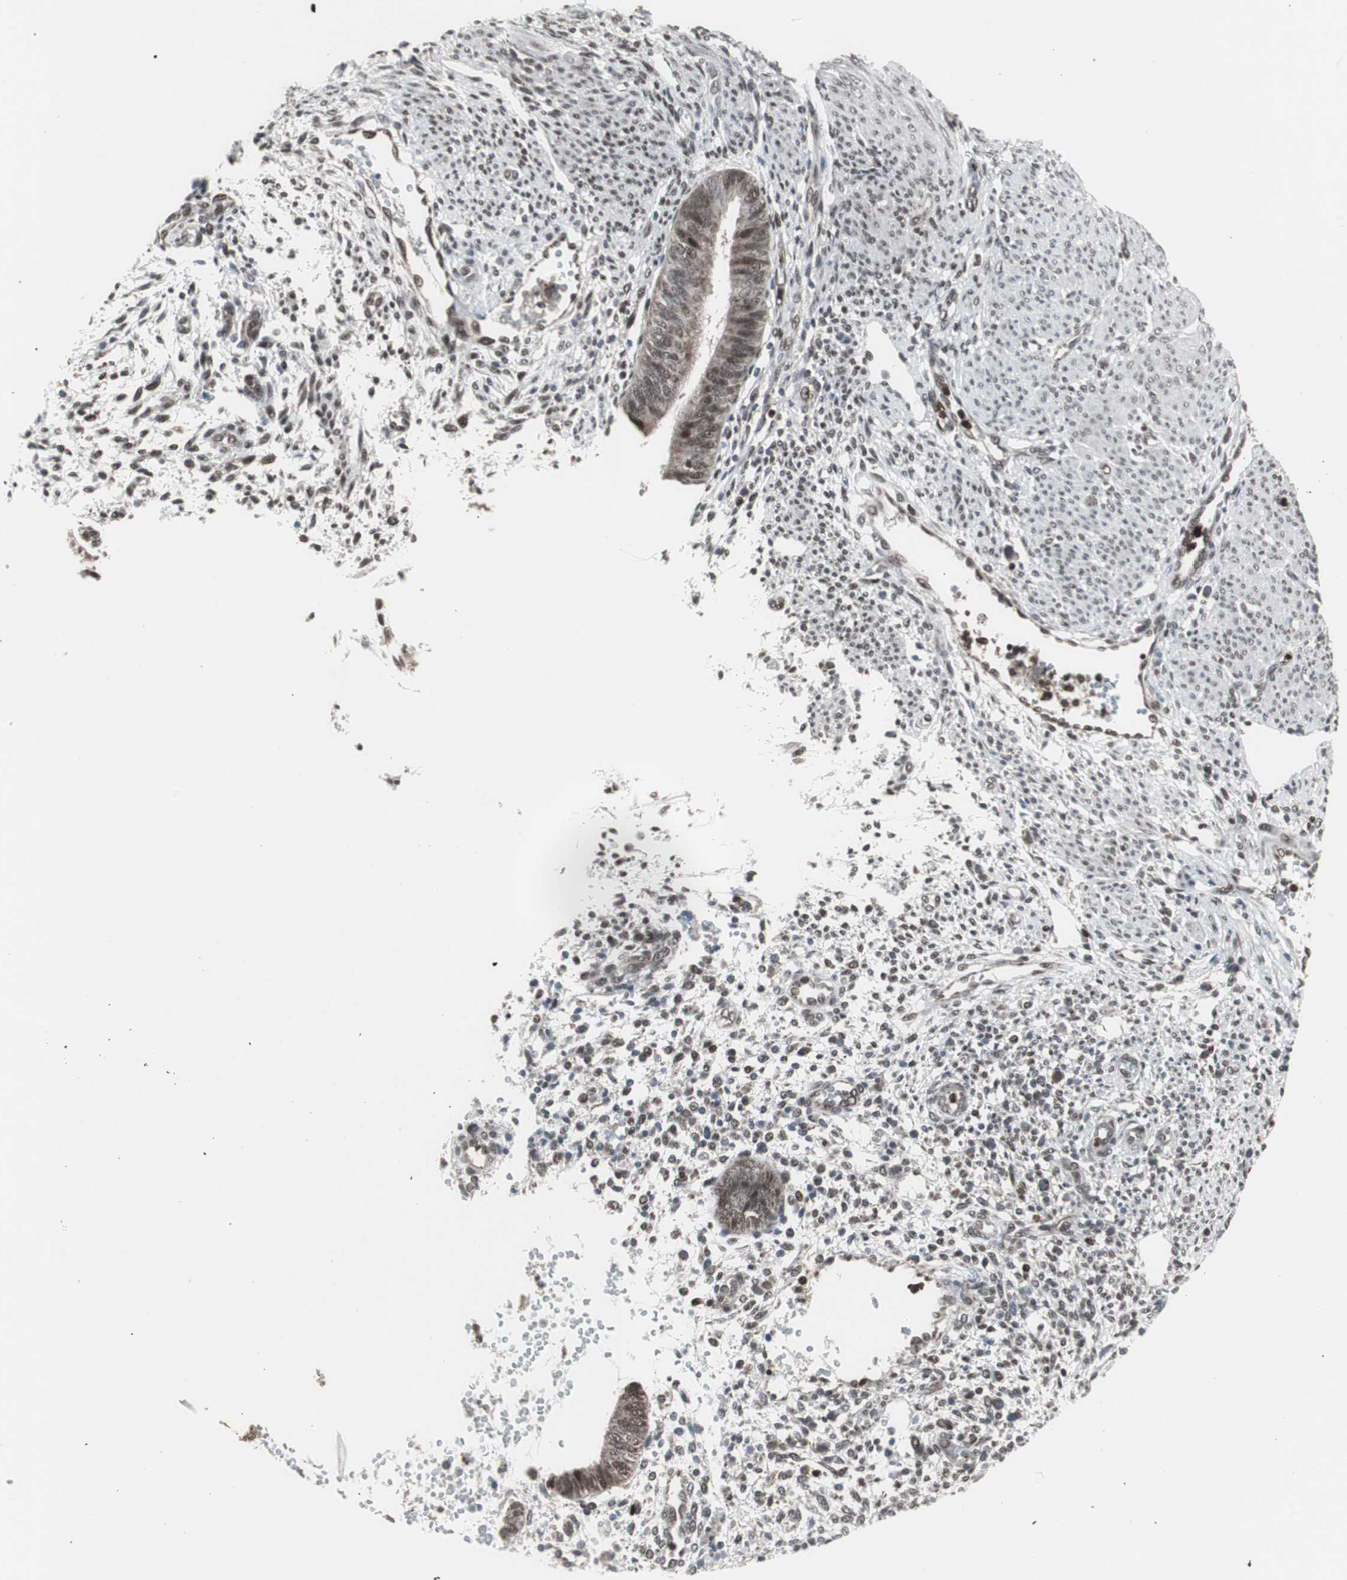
{"staining": {"intensity": "weak", "quantity": ">75%", "location": "nuclear"}, "tissue": "endometrium", "cell_type": "Cells in endometrial stroma", "image_type": "normal", "snomed": [{"axis": "morphology", "description": "Normal tissue, NOS"}, {"axis": "topography", "description": "Endometrium"}], "caption": "Endometrium stained for a protein (brown) shows weak nuclear positive positivity in approximately >75% of cells in endometrial stroma.", "gene": "RXRA", "patient": {"sex": "female", "age": 35}}